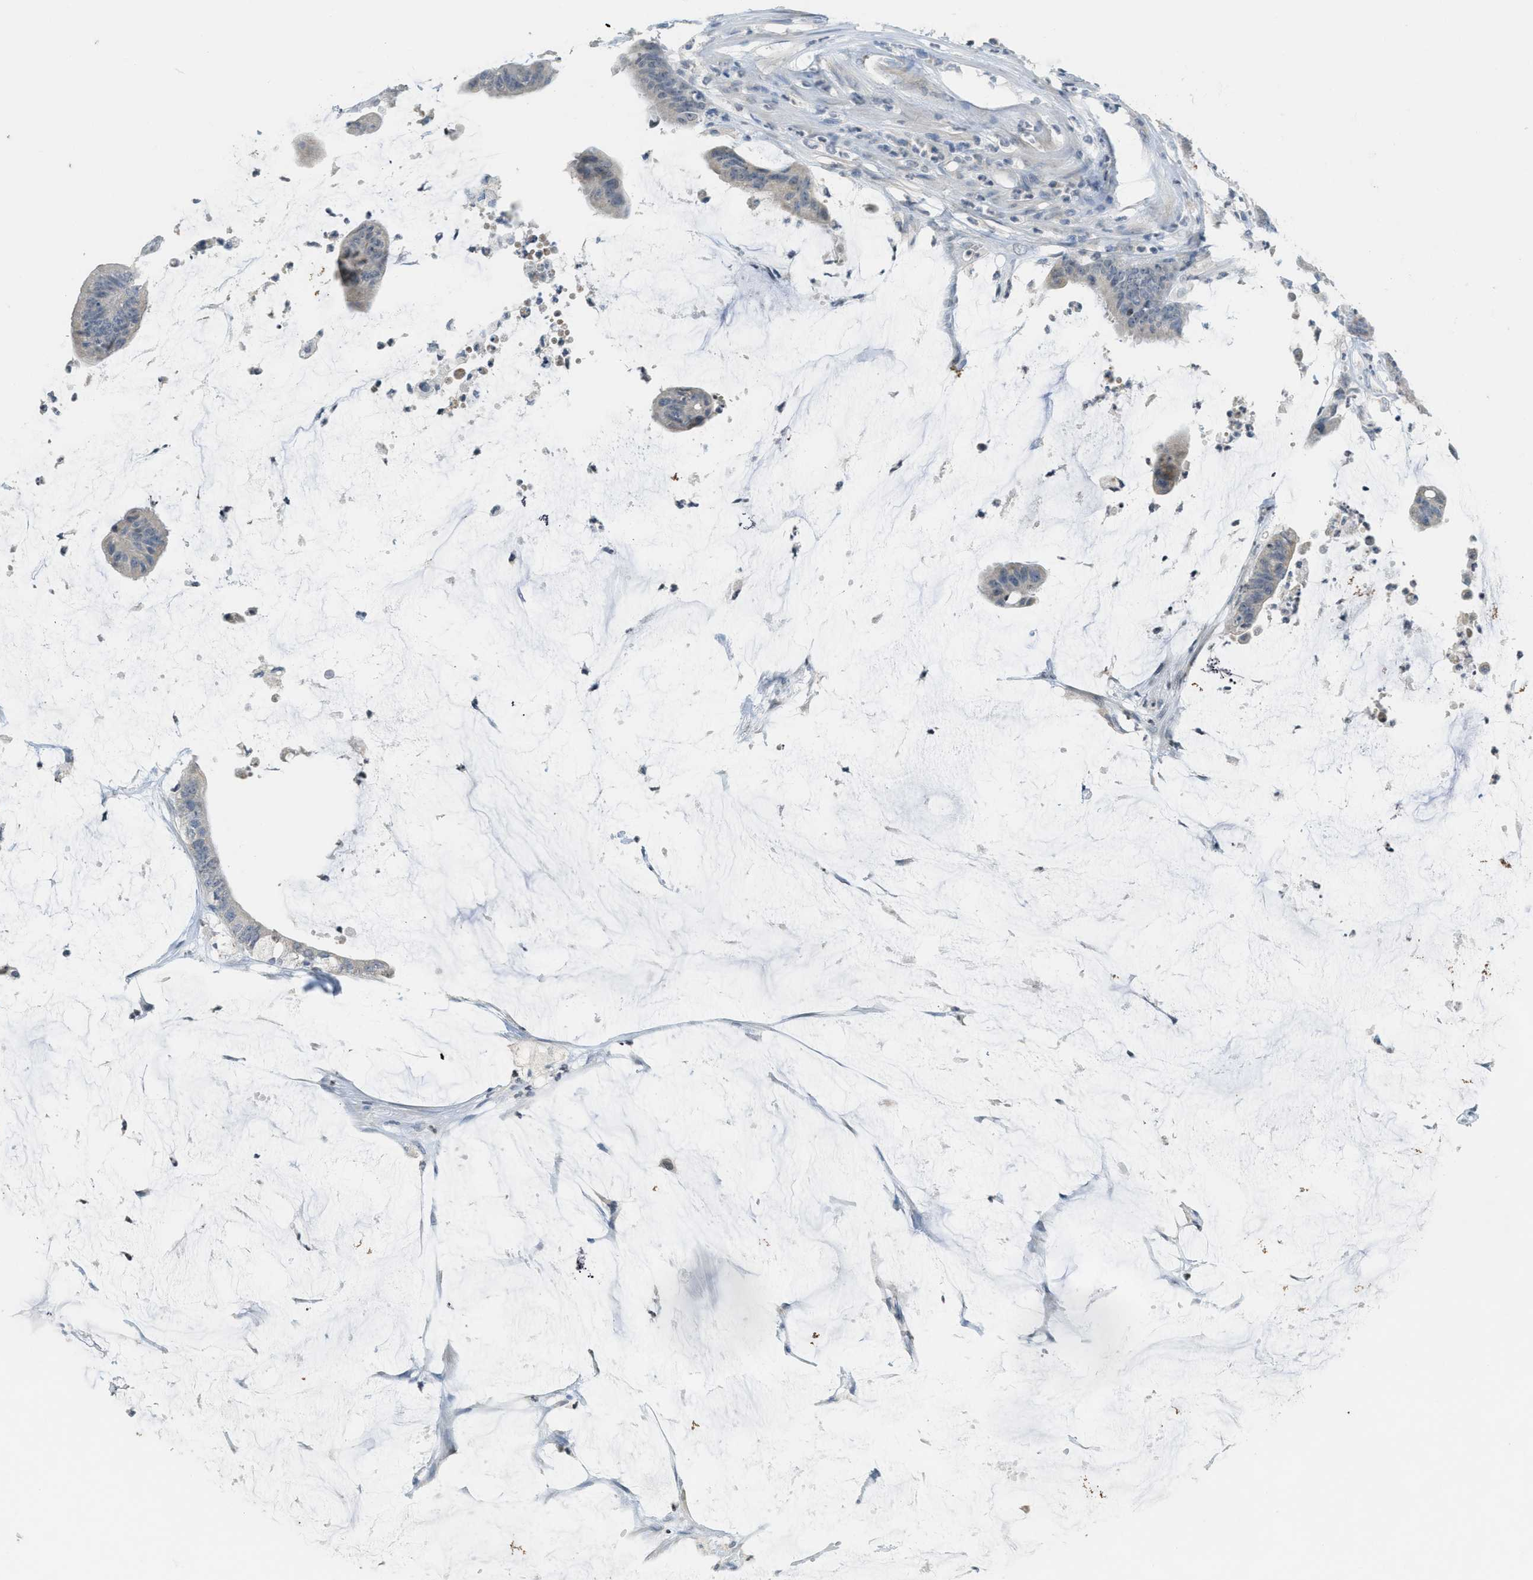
{"staining": {"intensity": "weak", "quantity": "<25%", "location": "cytoplasmic/membranous"}, "tissue": "colorectal cancer", "cell_type": "Tumor cells", "image_type": "cancer", "snomed": [{"axis": "morphology", "description": "Adenocarcinoma, NOS"}, {"axis": "topography", "description": "Rectum"}], "caption": "Human colorectal cancer stained for a protein using immunohistochemistry (IHC) reveals no staining in tumor cells.", "gene": "TXNDC2", "patient": {"sex": "female", "age": 66}}